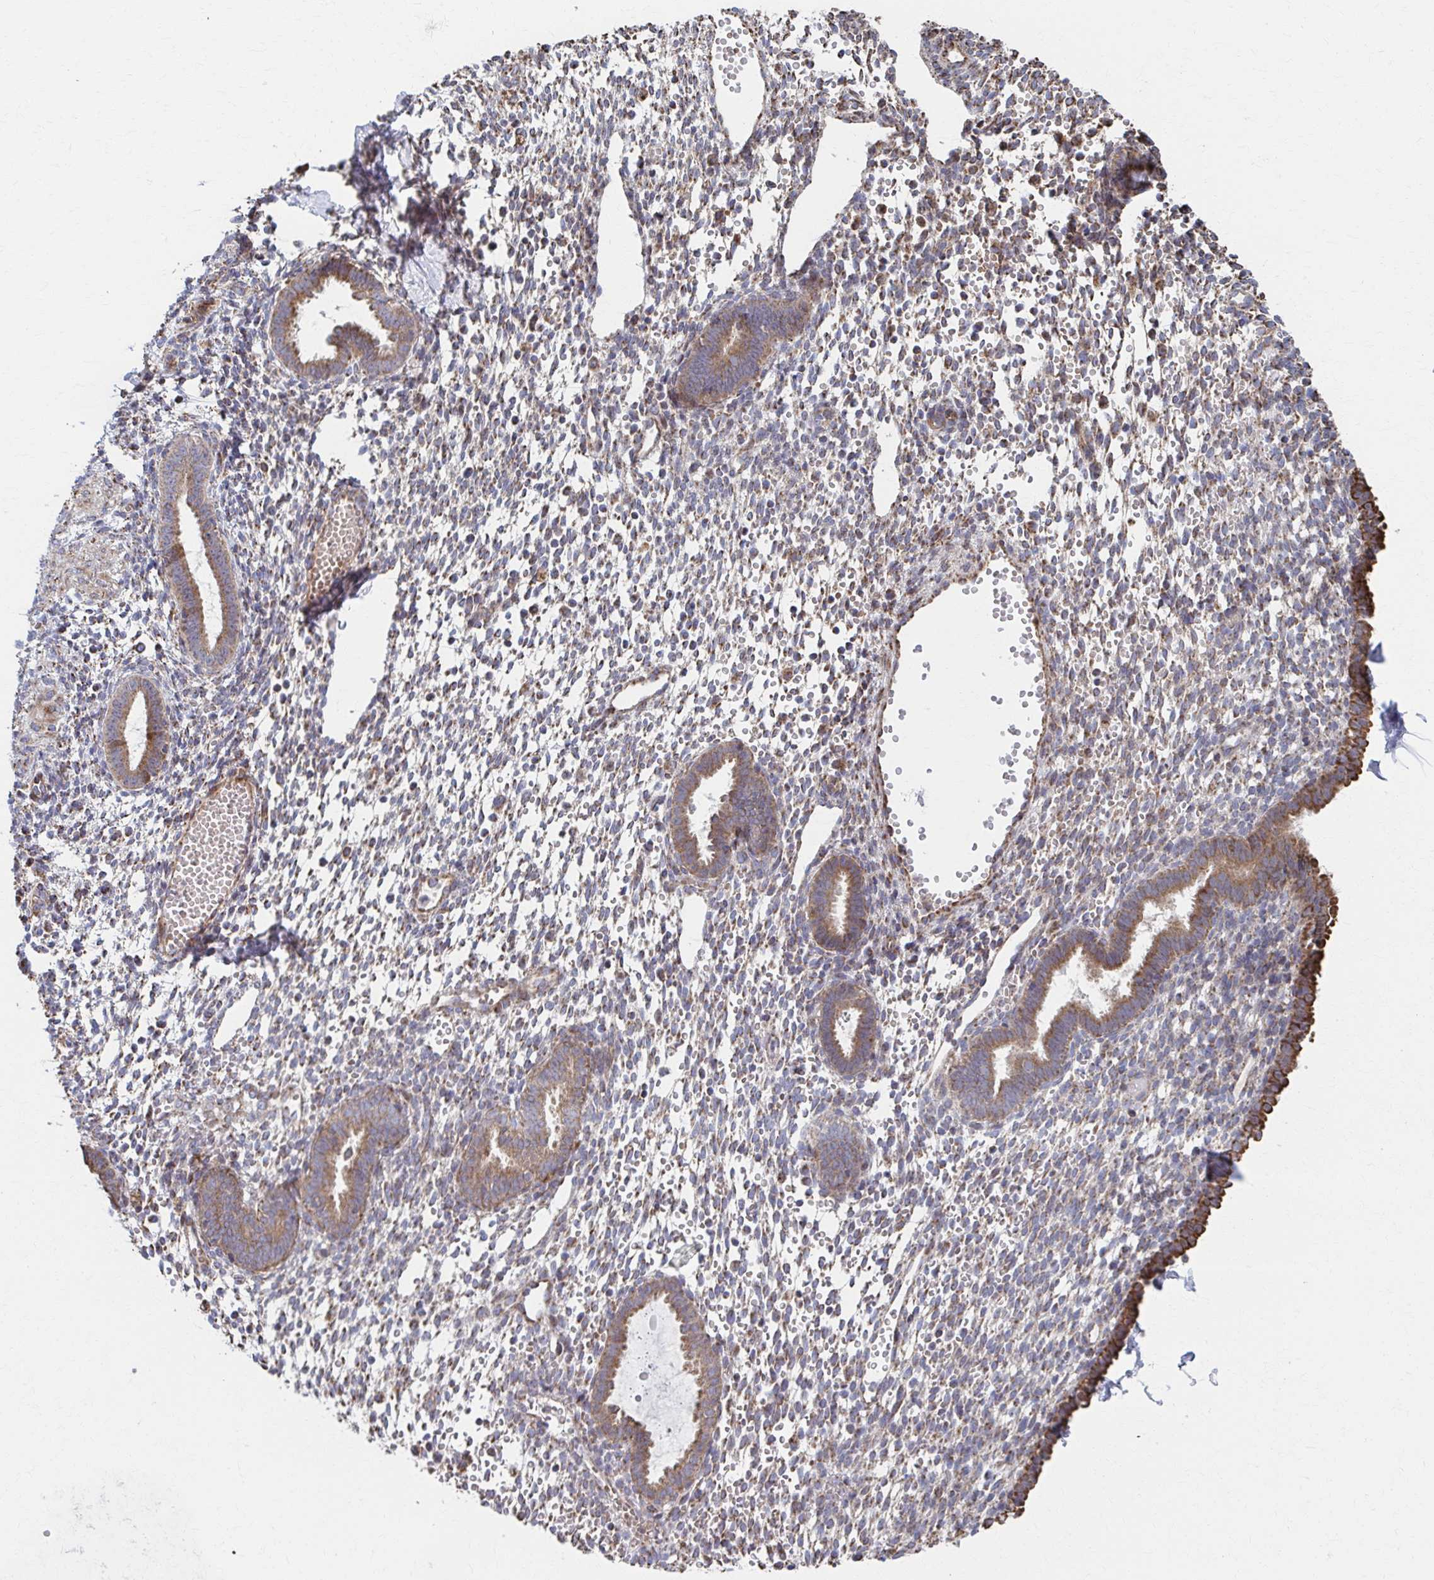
{"staining": {"intensity": "weak", "quantity": "25%-75%", "location": "cytoplasmic/membranous"}, "tissue": "endometrium", "cell_type": "Cells in endometrial stroma", "image_type": "normal", "snomed": [{"axis": "morphology", "description": "Normal tissue, NOS"}, {"axis": "topography", "description": "Endometrium"}], "caption": "The image exhibits immunohistochemical staining of benign endometrium. There is weak cytoplasmic/membranous positivity is seen in about 25%-75% of cells in endometrial stroma.", "gene": "SAT1", "patient": {"sex": "female", "age": 36}}